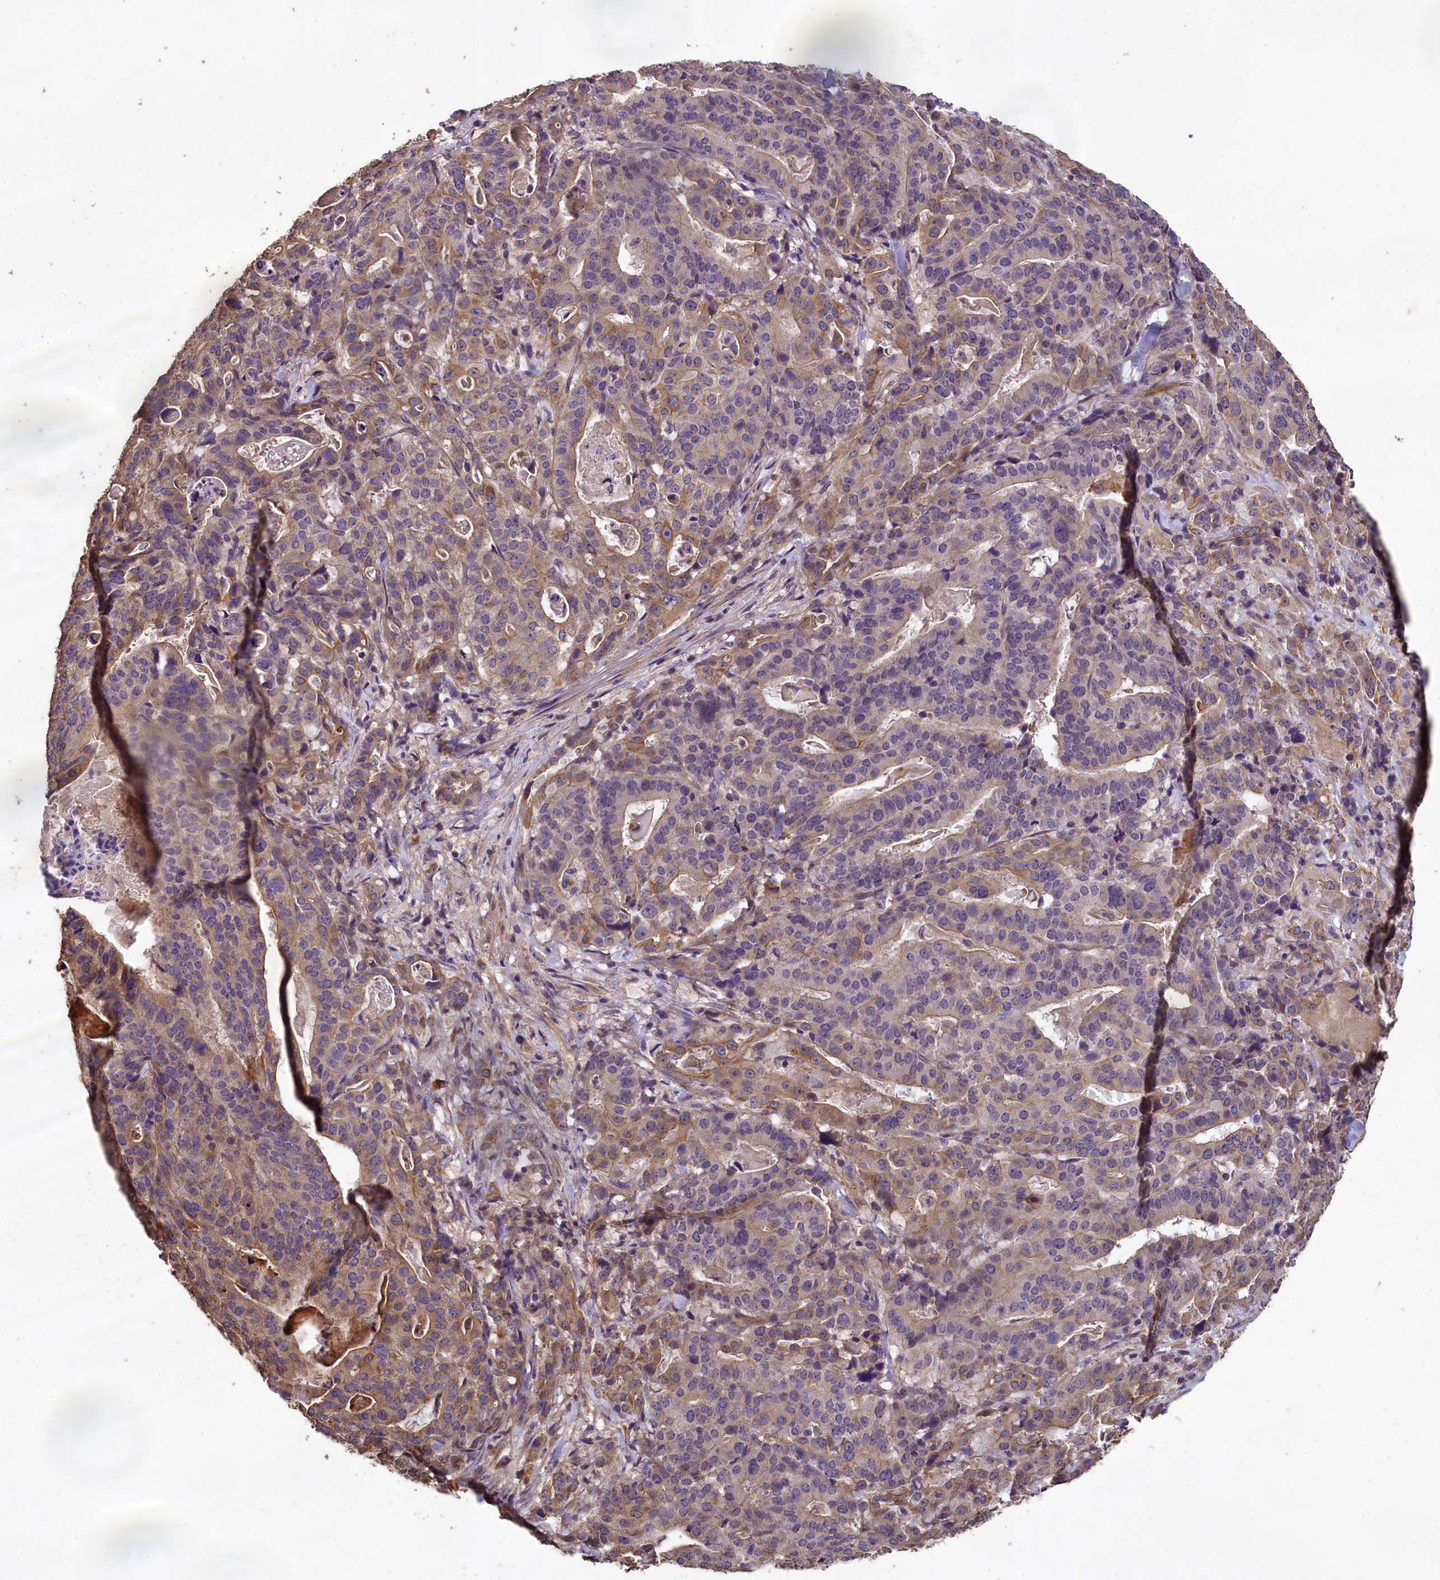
{"staining": {"intensity": "moderate", "quantity": "25%-75%", "location": "cytoplasmic/membranous"}, "tissue": "stomach cancer", "cell_type": "Tumor cells", "image_type": "cancer", "snomed": [{"axis": "morphology", "description": "Adenocarcinoma, NOS"}, {"axis": "topography", "description": "Stomach"}], "caption": "Immunohistochemical staining of human stomach adenocarcinoma exhibits moderate cytoplasmic/membranous protein staining in about 25%-75% of tumor cells.", "gene": "CHD9", "patient": {"sex": "male", "age": 48}}